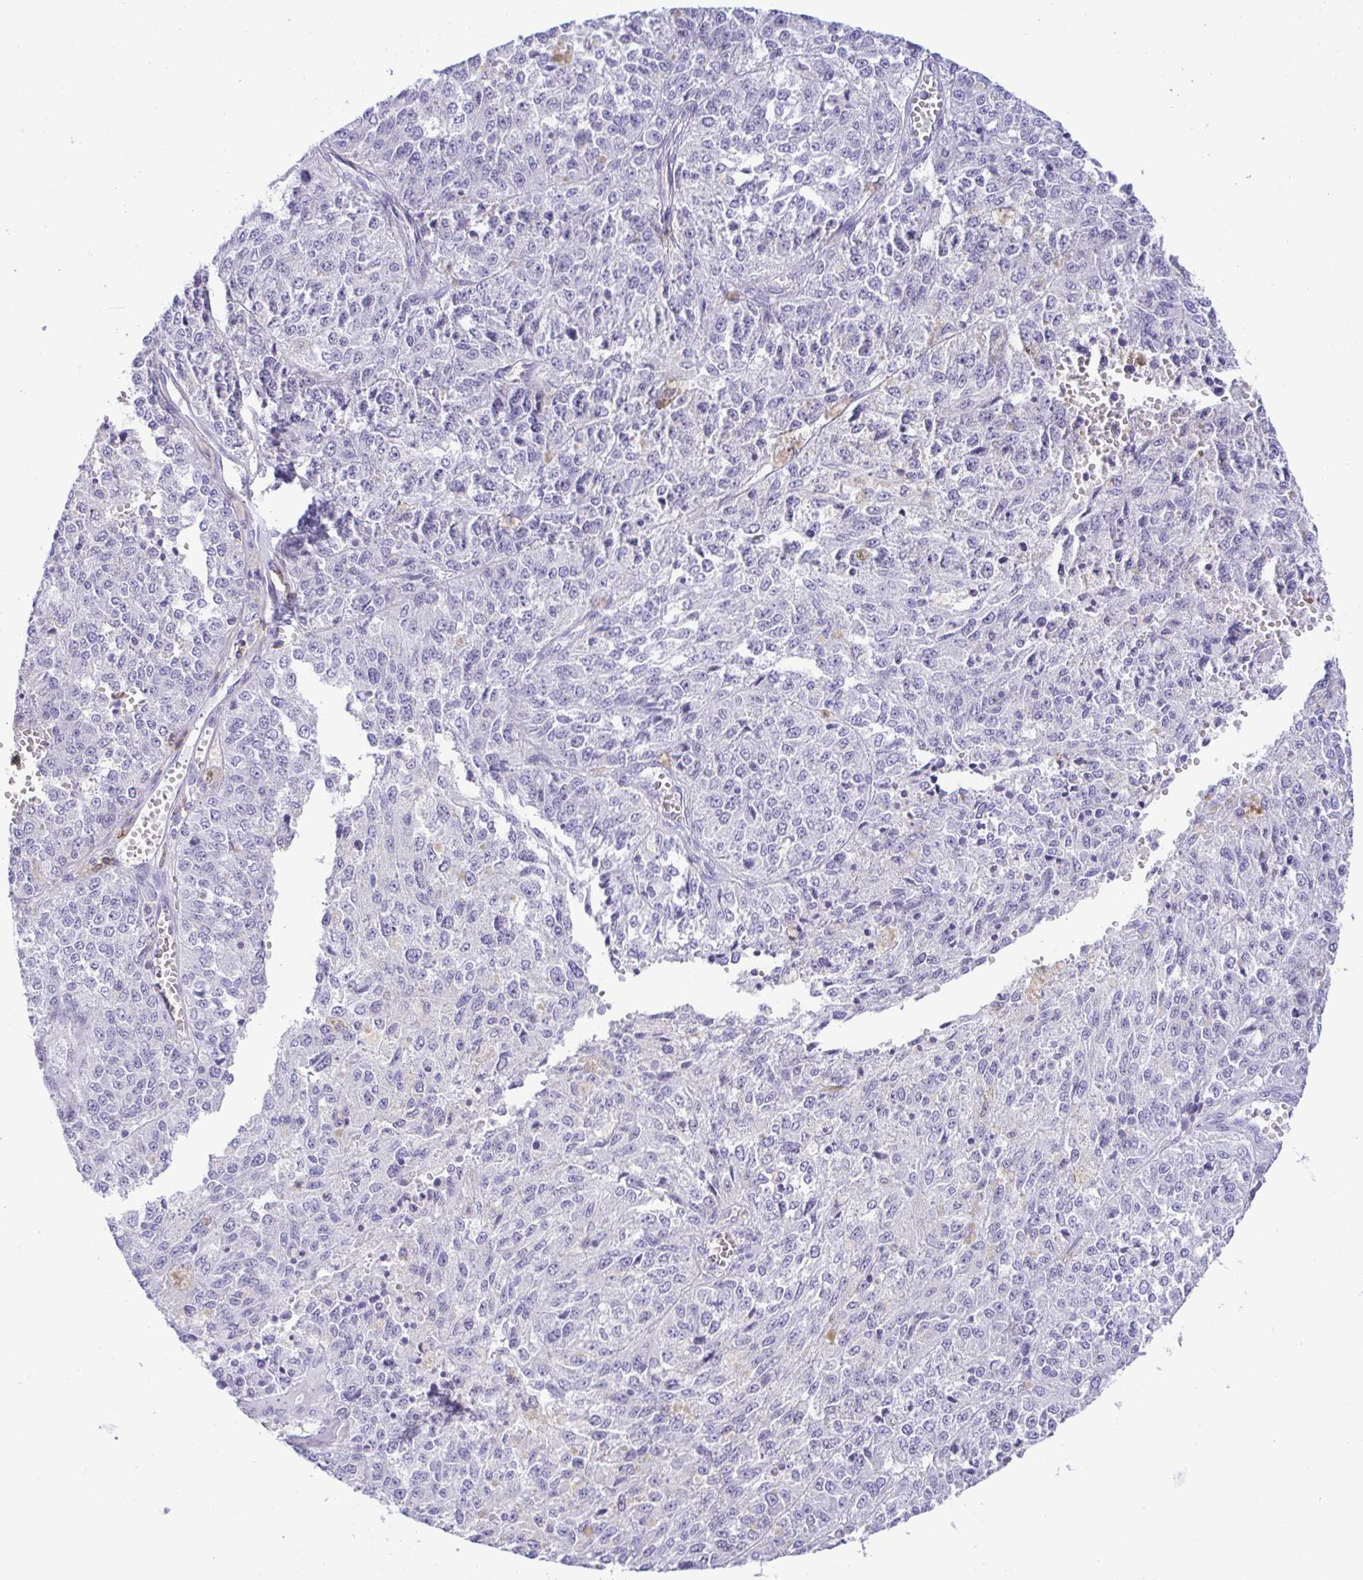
{"staining": {"intensity": "negative", "quantity": "none", "location": "none"}, "tissue": "melanoma", "cell_type": "Tumor cells", "image_type": "cancer", "snomed": [{"axis": "morphology", "description": "Malignant melanoma, Metastatic site"}, {"axis": "topography", "description": "Lymph node"}], "caption": "Melanoma was stained to show a protein in brown. There is no significant expression in tumor cells.", "gene": "CD5", "patient": {"sex": "female", "age": 64}}